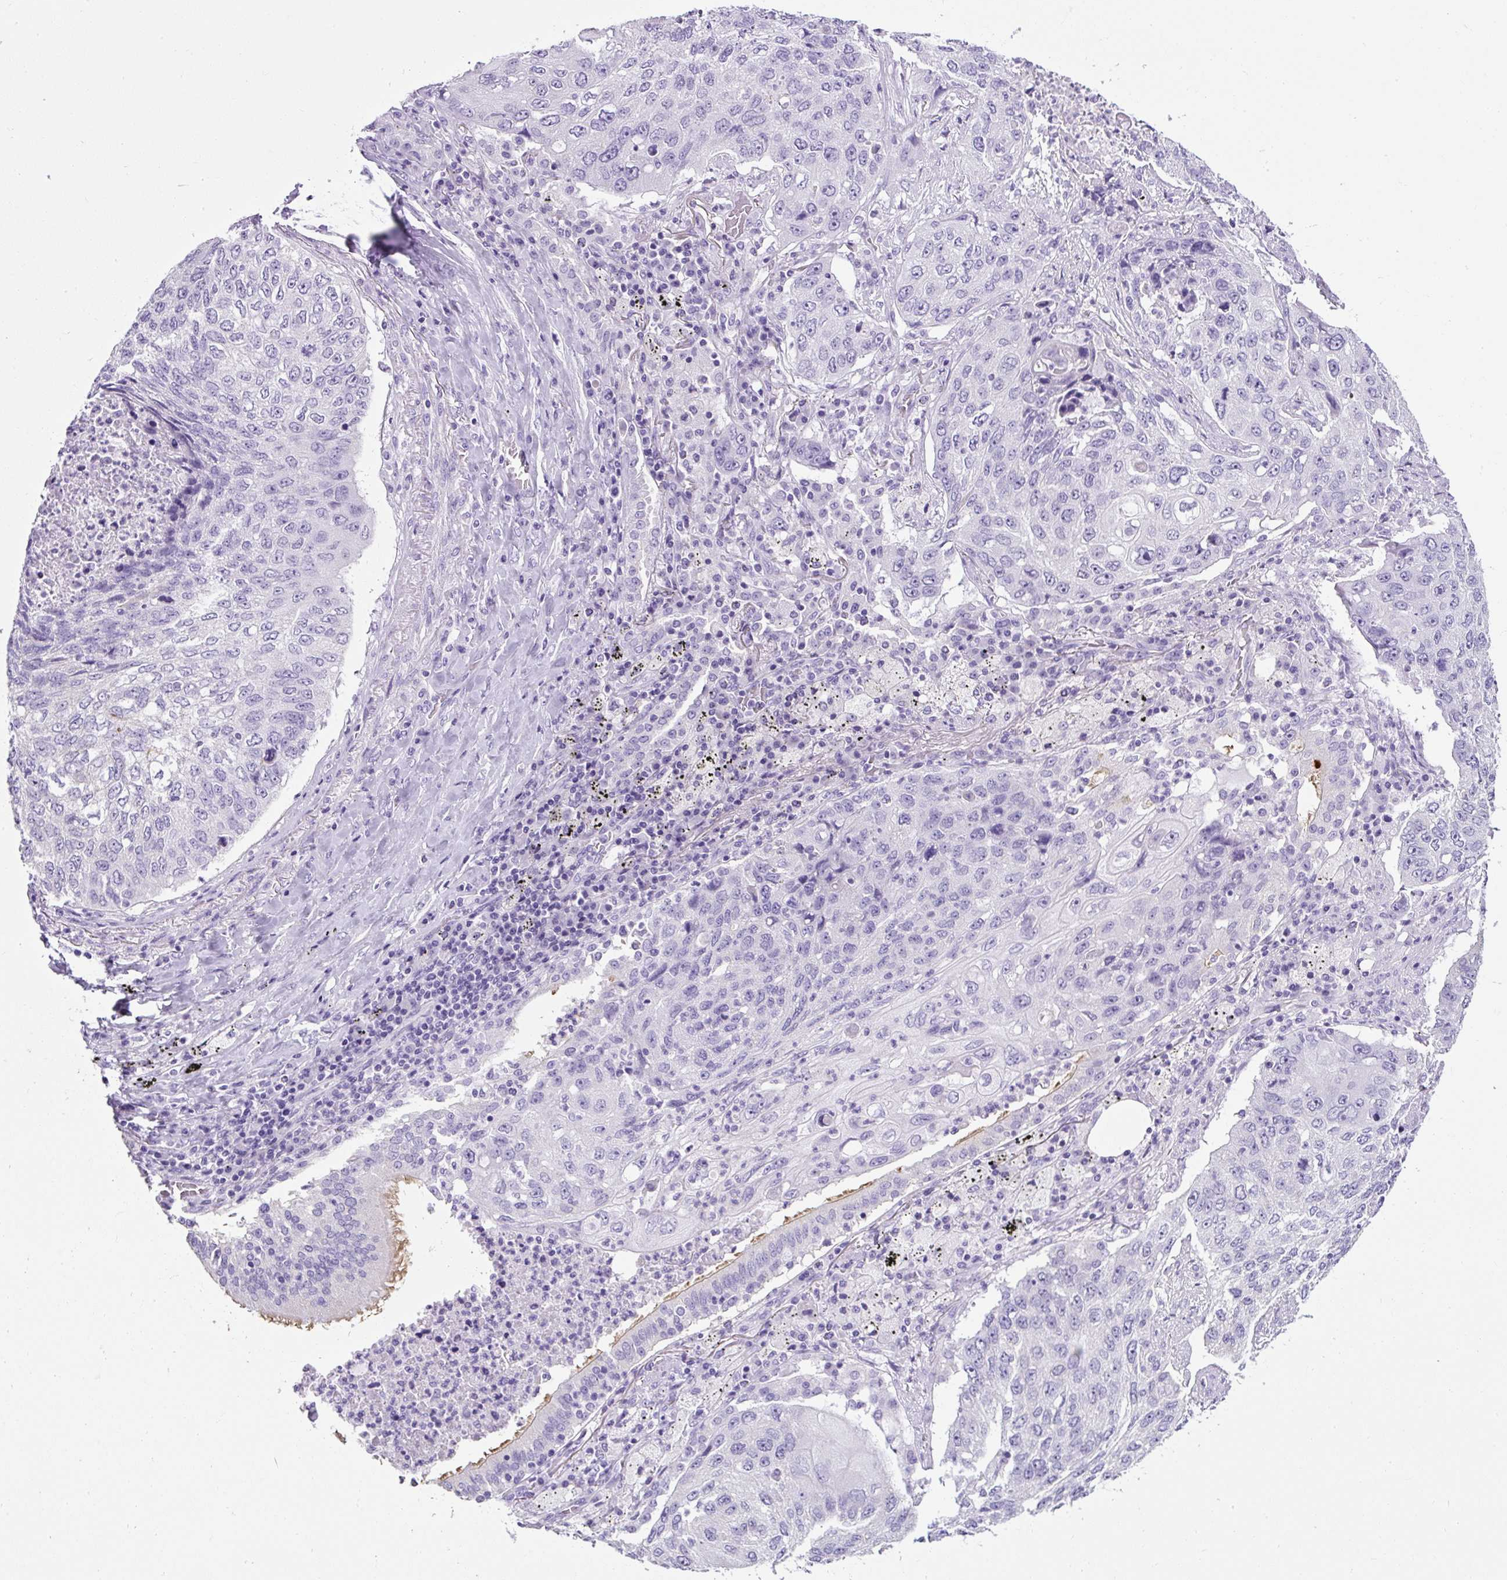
{"staining": {"intensity": "negative", "quantity": "none", "location": "none"}, "tissue": "lung cancer", "cell_type": "Tumor cells", "image_type": "cancer", "snomed": [{"axis": "morphology", "description": "Squamous cell carcinoma, NOS"}, {"axis": "topography", "description": "Lung"}], "caption": "DAB immunohistochemical staining of lung cancer (squamous cell carcinoma) demonstrates no significant staining in tumor cells.", "gene": "C2CD4C", "patient": {"sex": "female", "age": 63}}